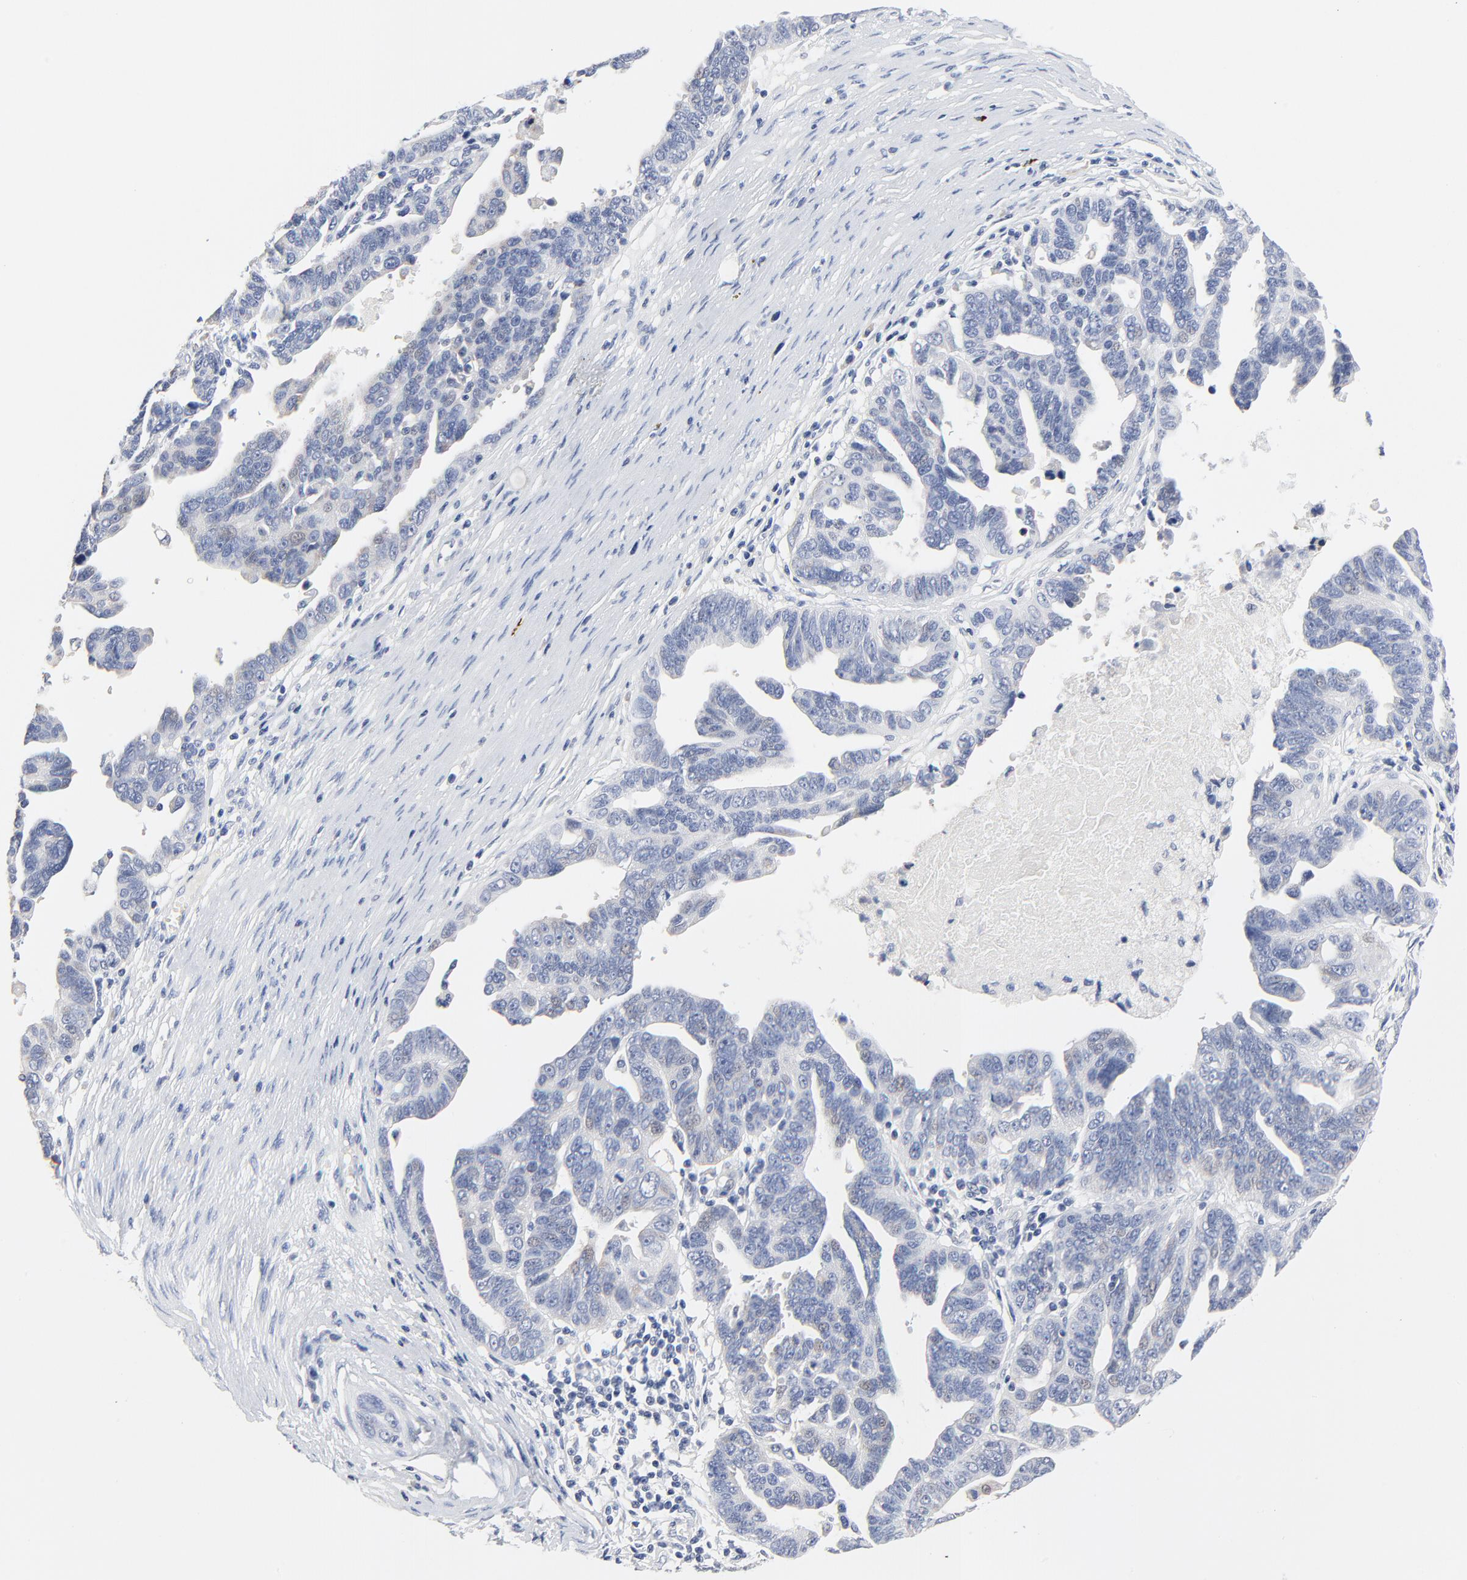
{"staining": {"intensity": "negative", "quantity": "none", "location": "none"}, "tissue": "ovarian cancer", "cell_type": "Tumor cells", "image_type": "cancer", "snomed": [{"axis": "morphology", "description": "Carcinoma, endometroid"}, {"axis": "morphology", "description": "Cystadenocarcinoma, serous, NOS"}, {"axis": "topography", "description": "Ovary"}], "caption": "This is a photomicrograph of IHC staining of ovarian cancer, which shows no staining in tumor cells.", "gene": "FBXL5", "patient": {"sex": "female", "age": 45}}